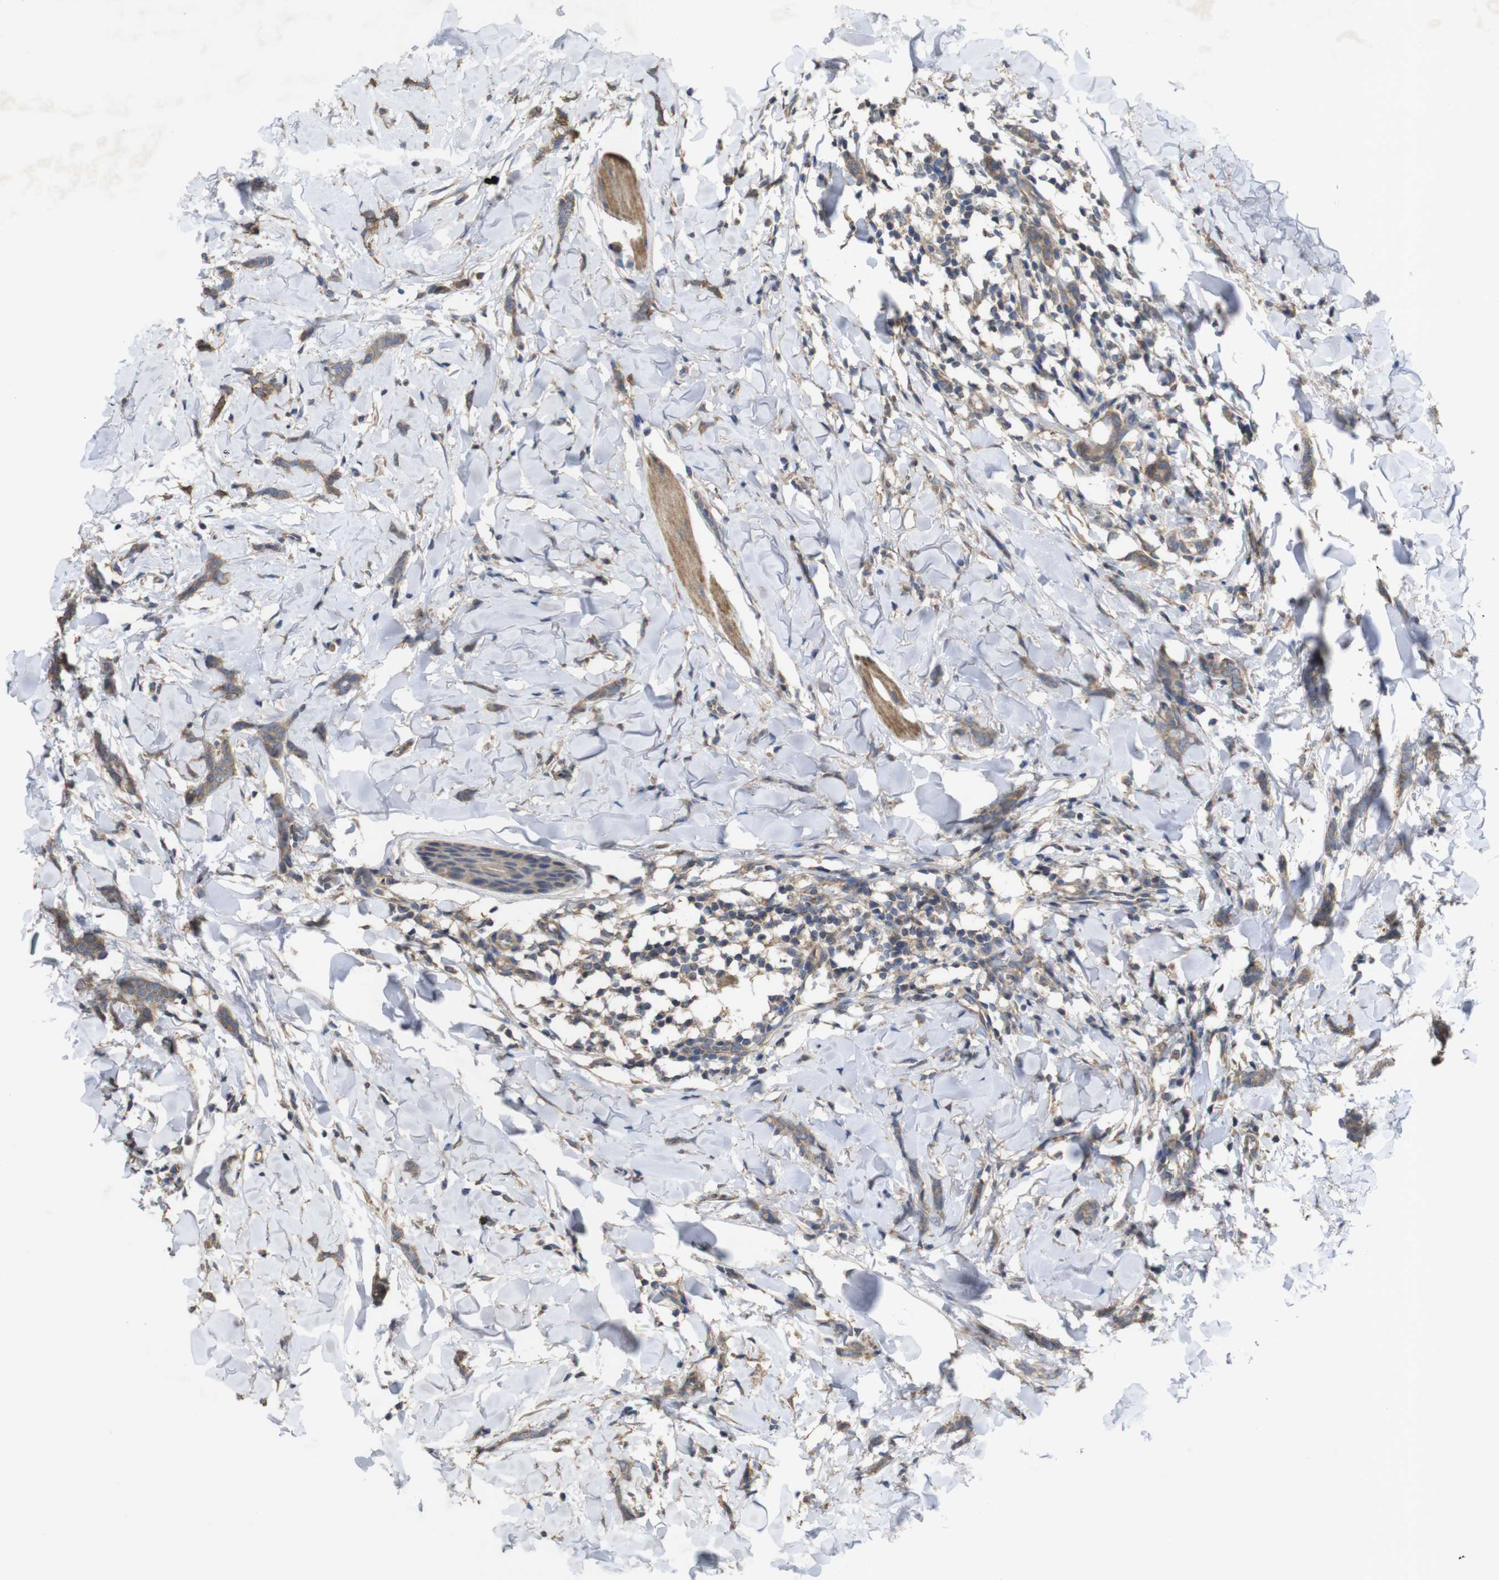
{"staining": {"intensity": "weak", "quantity": ">75%", "location": "cytoplasmic/membranous"}, "tissue": "breast cancer", "cell_type": "Tumor cells", "image_type": "cancer", "snomed": [{"axis": "morphology", "description": "Lobular carcinoma"}, {"axis": "topography", "description": "Skin"}, {"axis": "topography", "description": "Breast"}], "caption": "This histopathology image displays immunohistochemistry (IHC) staining of breast cancer (lobular carcinoma), with low weak cytoplasmic/membranous expression in approximately >75% of tumor cells.", "gene": "KCNS3", "patient": {"sex": "female", "age": 46}}